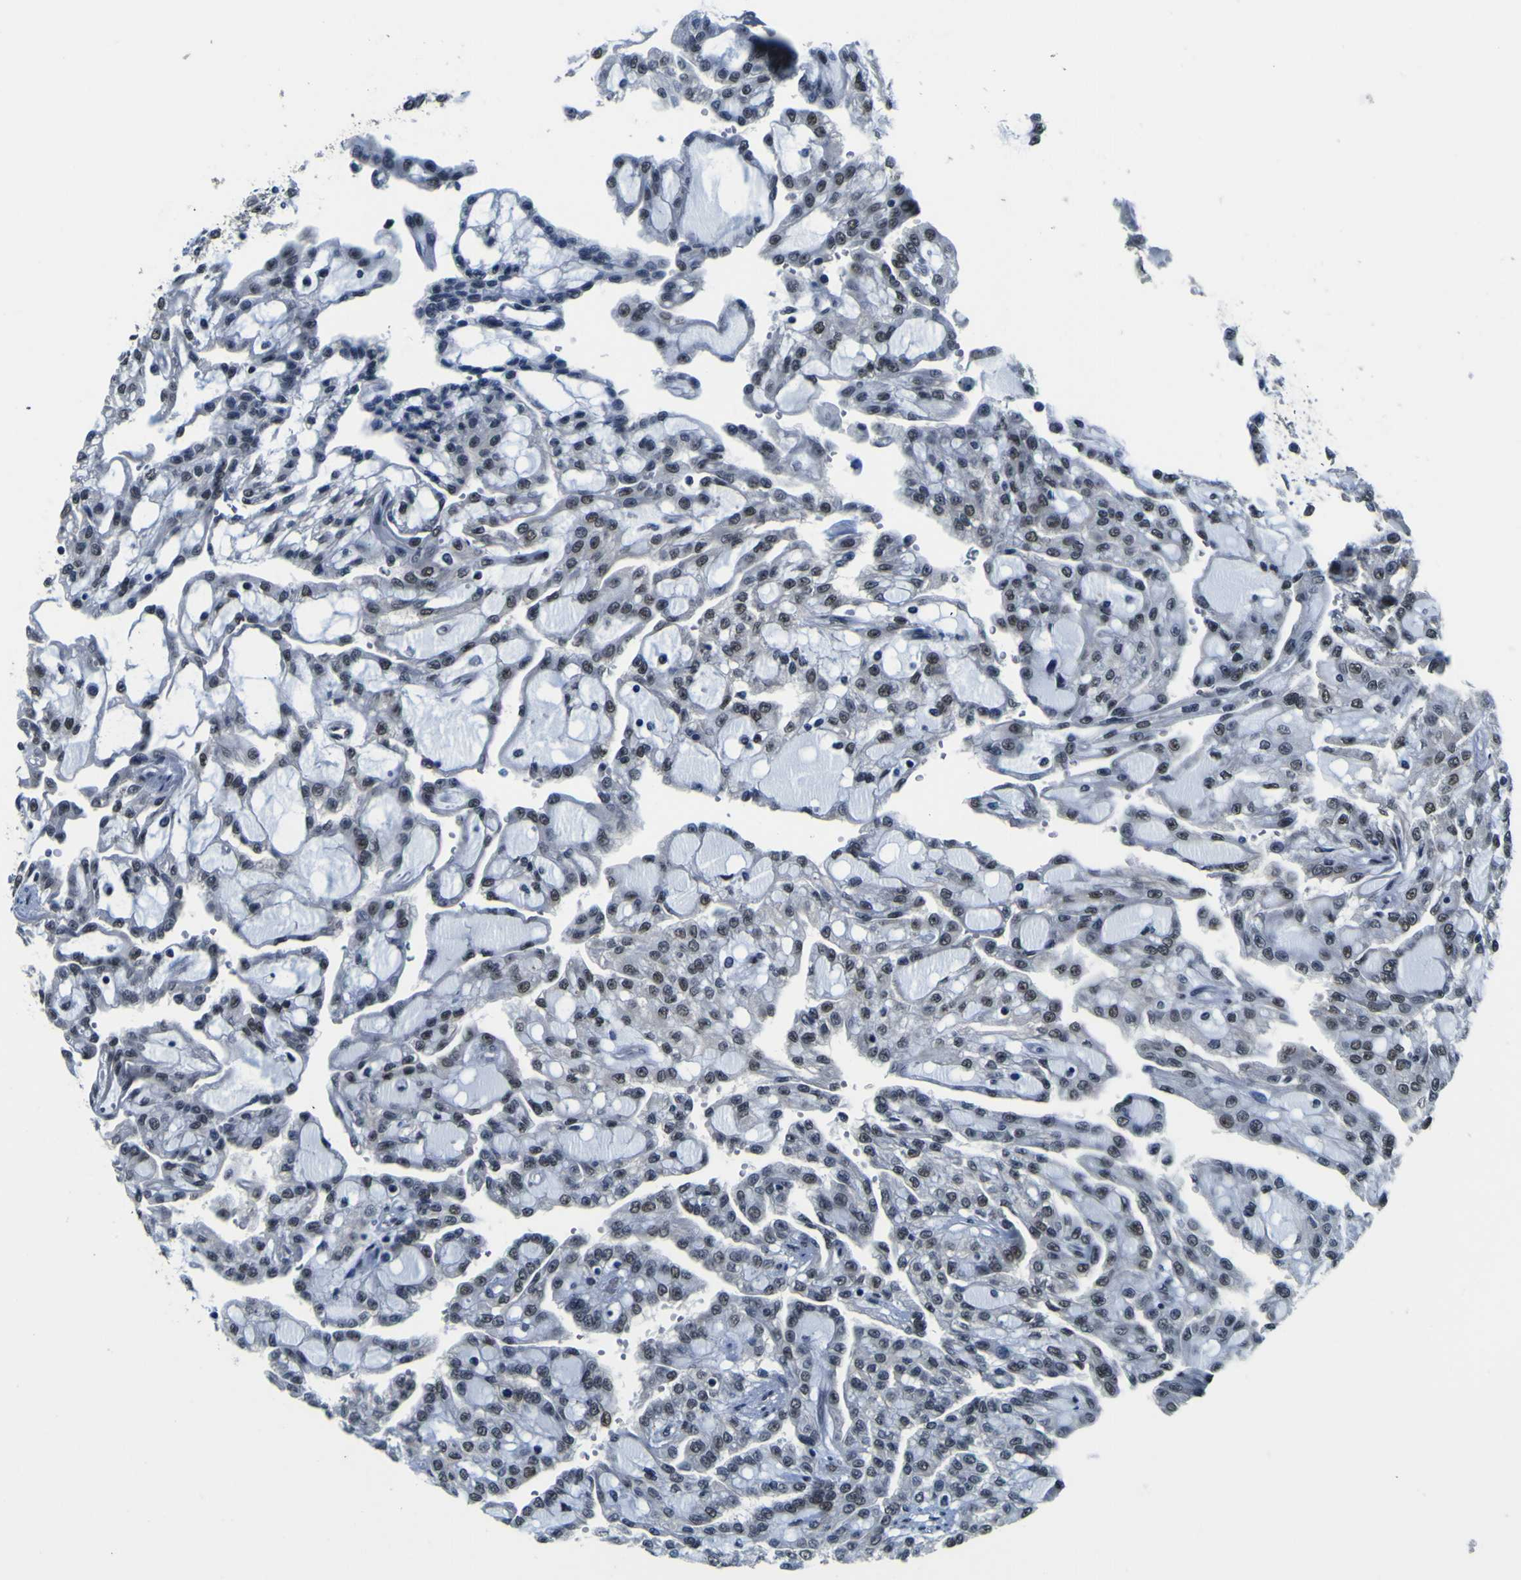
{"staining": {"intensity": "weak", "quantity": "<25%", "location": "nuclear"}, "tissue": "renal cancer", "cell_type": "Tumor cells", "image_type": "cancer", "snomed": [{"axis": "morphology", "description": "Adenocarcinoma, NOS"}, {"axis": "topography", "description": "Kidney"}], "caption": "Immunohistochemistry (IHC) photomicrograph of human renal cancer (adenocarcinoma) stained for a protein (brown), which reveals no positivity in tumor cells.", "gene": "CUL4B", "patient": {"sex": "male", "age": 63}}